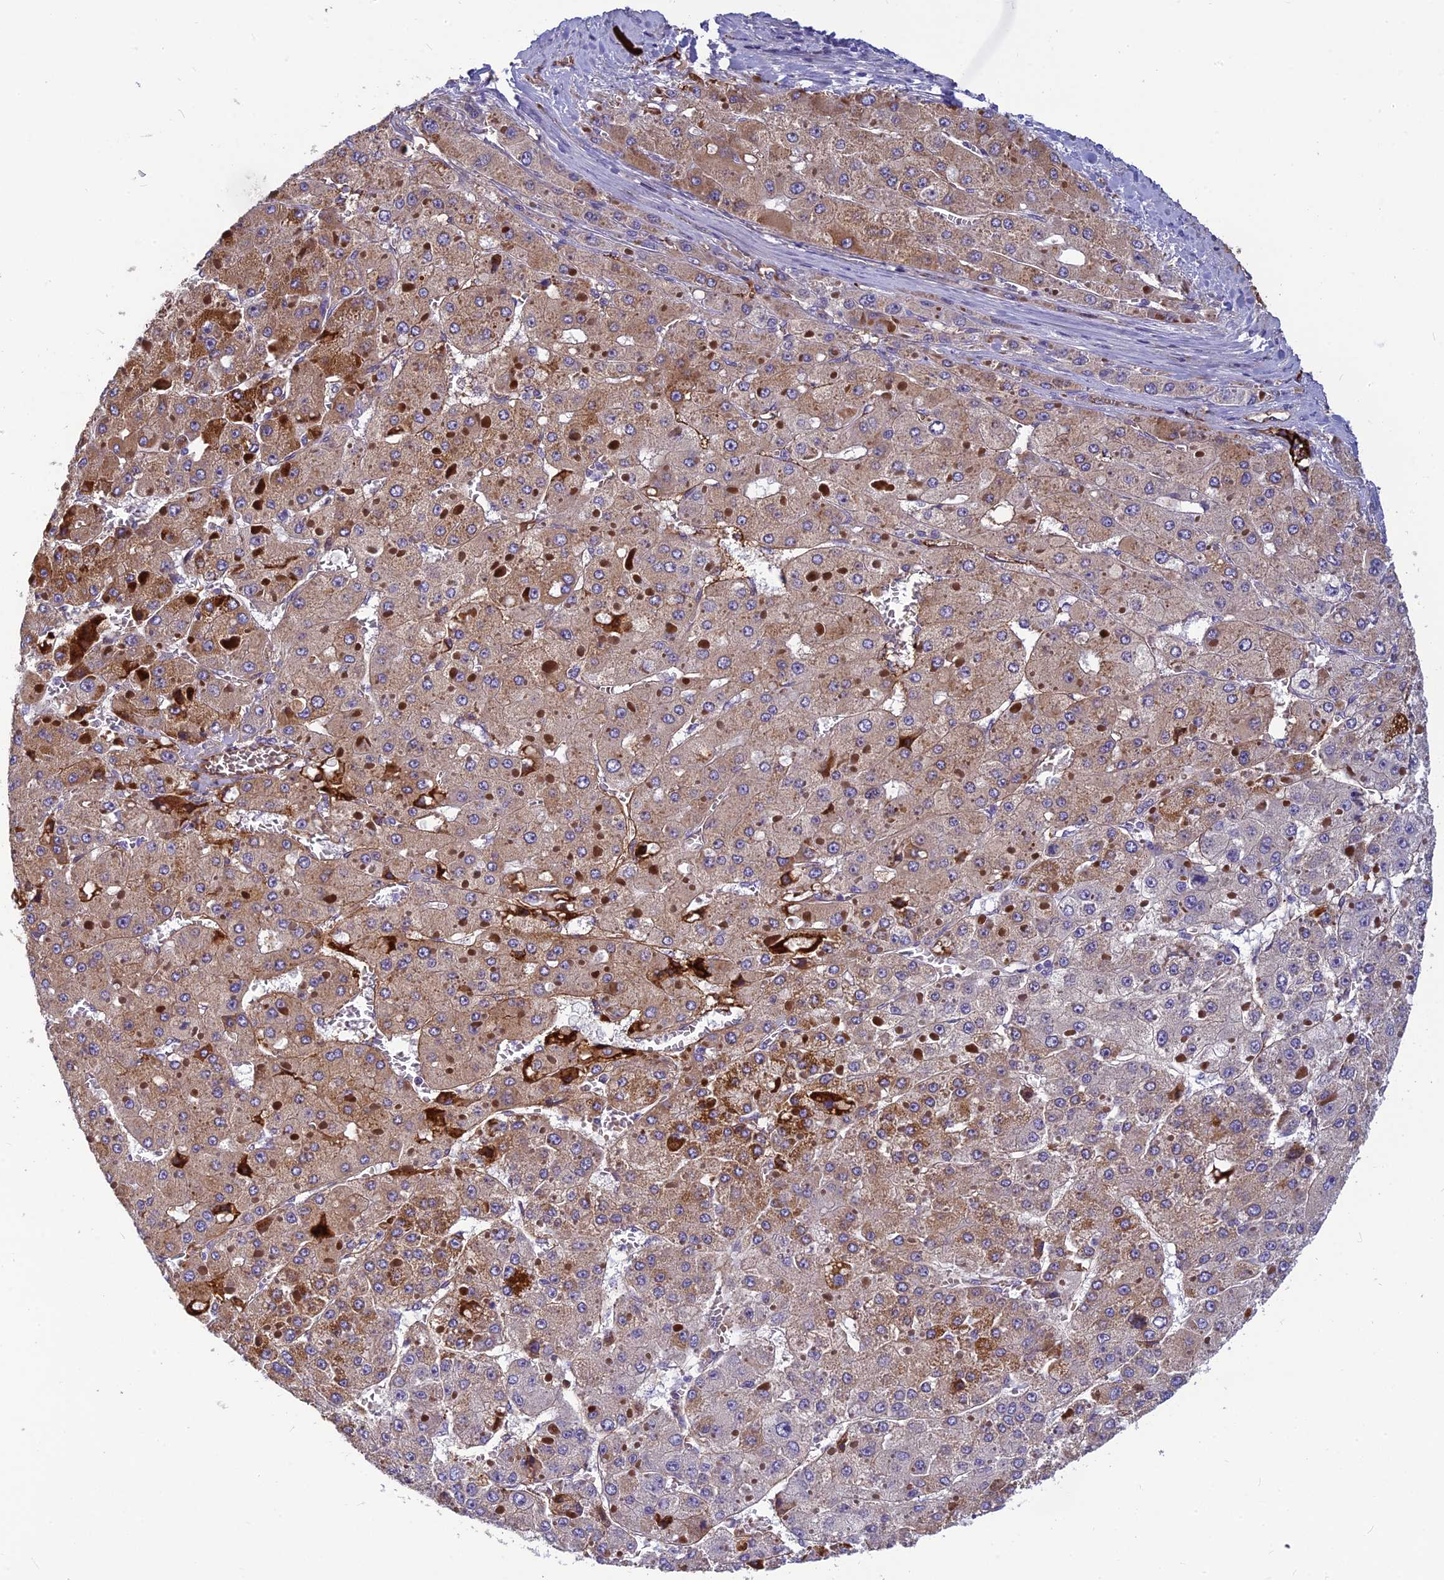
{"staining": {"intensity": "moderate", "quantity": ">75%", "location": "cytoplasmic/membranous"}, "tissue": "liver cancer", "cell_type": "Tumor cells", "image_type": "cancer", "snomed": [{"axis": "morphology", "description": "Carcinoma, Hepatocellular, NOS"}, {"axis": "topography", "description": "Liver"}], "caption": "The immunohistochemical stain highlights moderate cytoplasmic/membranous positivity in tumor cells of hepatocellular carcinoma (liver) tissue.", "gene": "CLEC11A", "patient": {"sex": "female", "age": 73}}